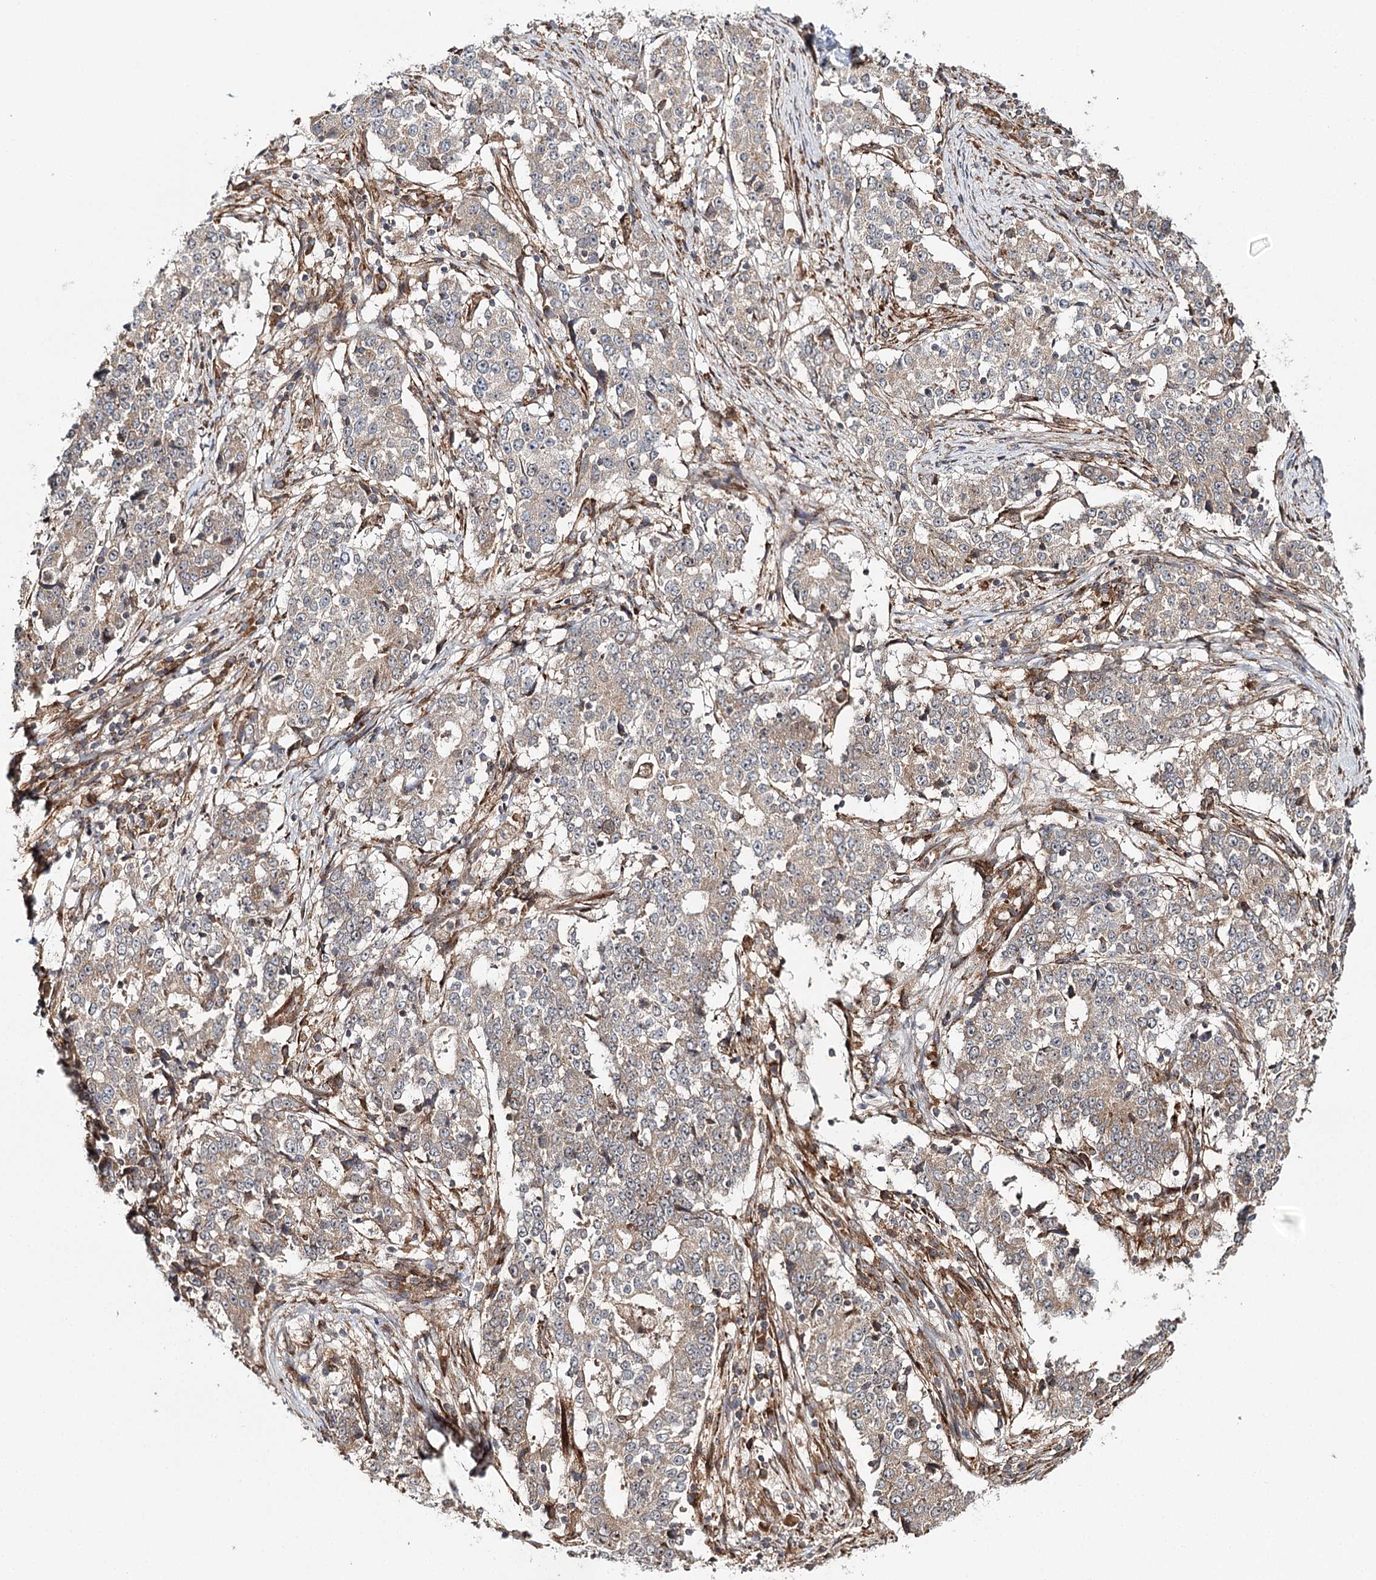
{"staining": {"intensity": "moderate", "quantity": ">75%", "location": "cytoplasmic/membranous"}, "tissue": "stomach cancer", "cell_type": "Tumor cells", "image_type": "cancer", "snomed": [{"axis": "morphology", "description": "Adenocarcinoma, NOS"}, {"axis": "topography", "description": "Stomach"}], "caption": "Stomach adenocarcinoma was stained to show a protein in brown. There is medium levels of moderate cytoplasmic/membranous staining in approximately >75% of tumor cells. Nuclei are stained in blue.", "gene": "MKNK1", "patient": {"sex": "male", "age": 59}}